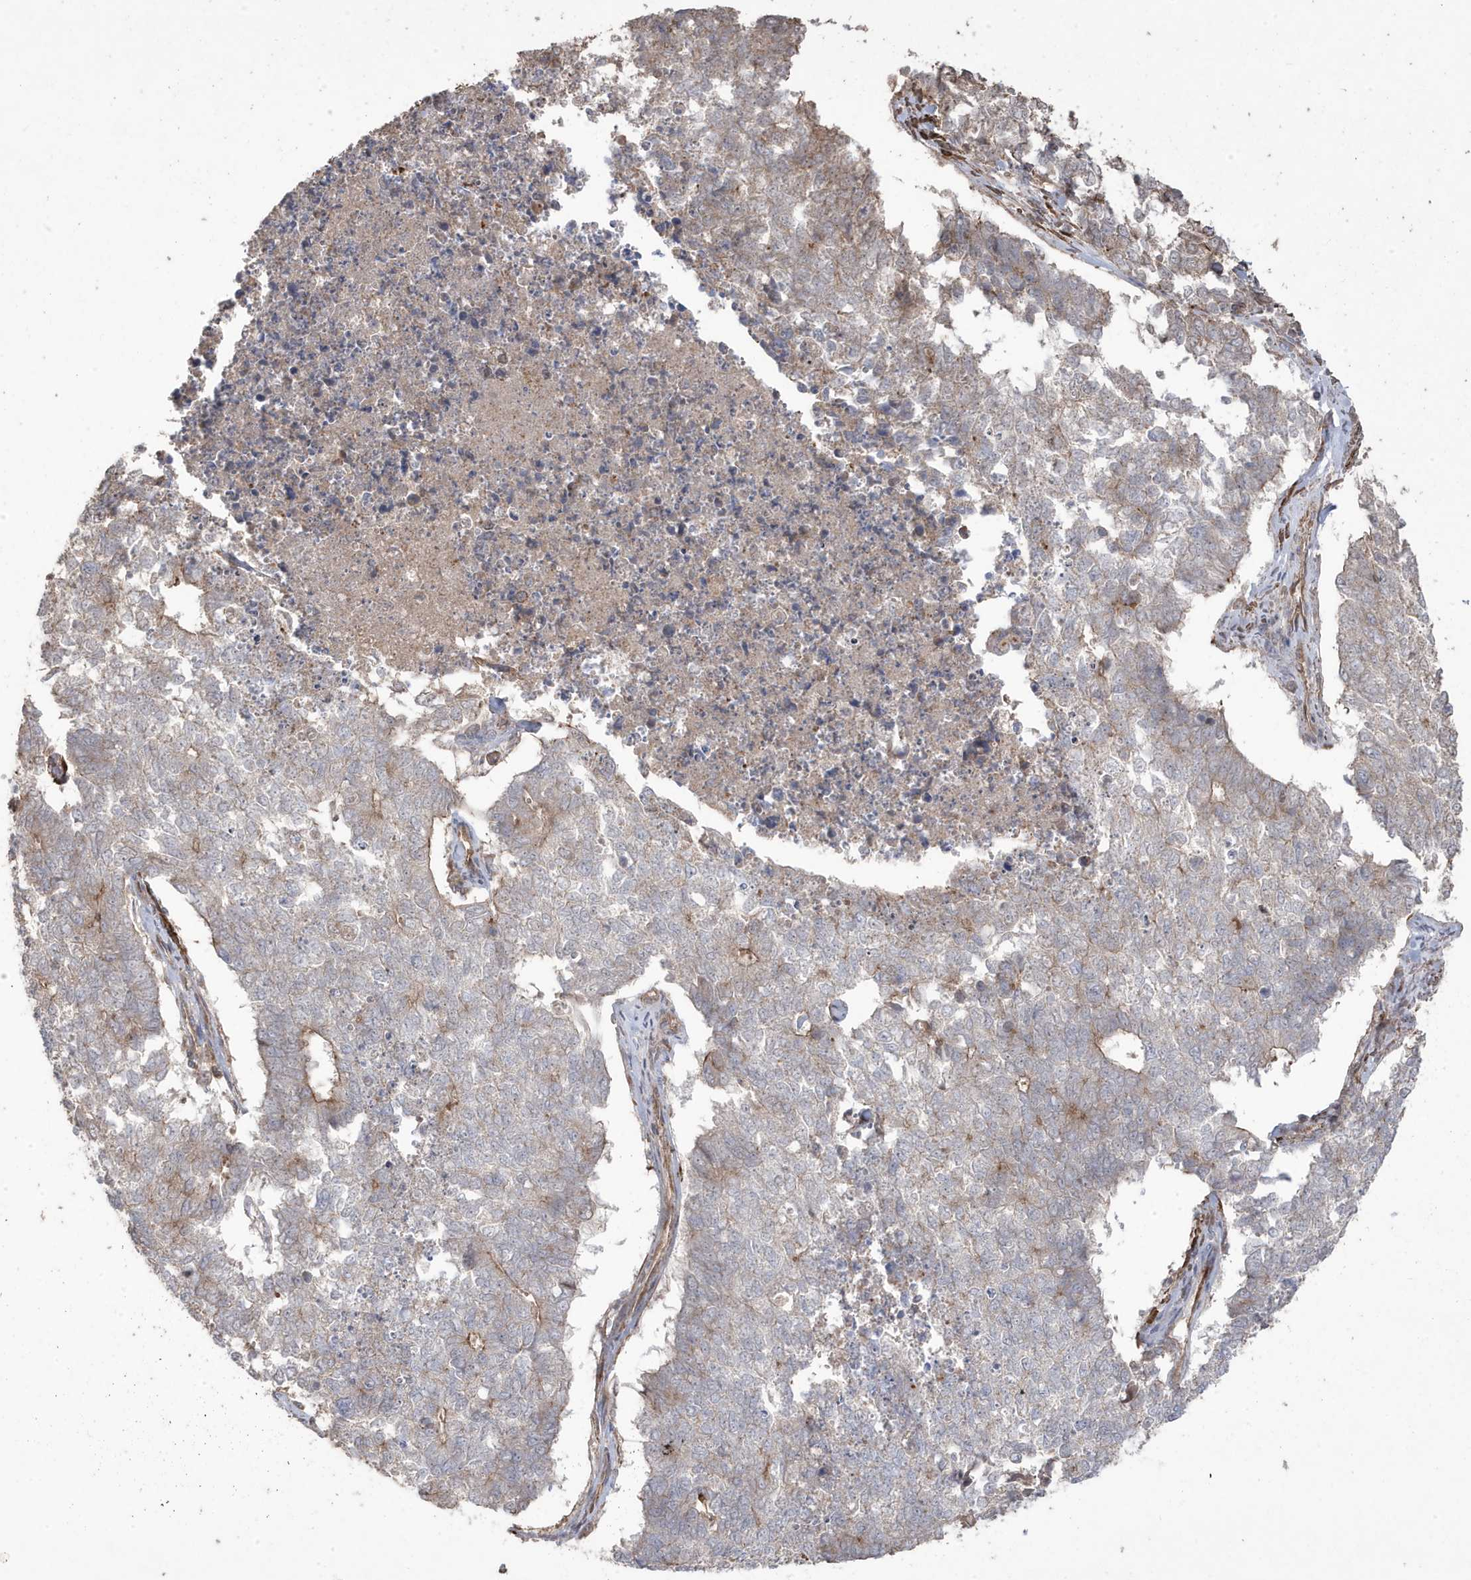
{"staining": {"intensity": "moderate", "quantity": "<25%", "location": "cytoplasmic/membranous"}, "tissue": "cervical cancer", "cell_type": "Tumor cells", "image_type": "cancer", "snomed": [{"axis": "morphology", "description": "Squamous cell carcinoma, NOS"}, {"axis": "topography", "description": "Cervix"}], "caption": "Immunohistochemistry (IHC) image of neoplastic tissue: cervical squamous cell carcinoma stained using IHC displays low levels of moderate protein expression localized specifically in the cytoplasmic/membranous of tumor cells, appearing as a cytoplasmic/membranous brown color.", "gene": "CETN3", "patient": {"sex": "female", "age": 63}}